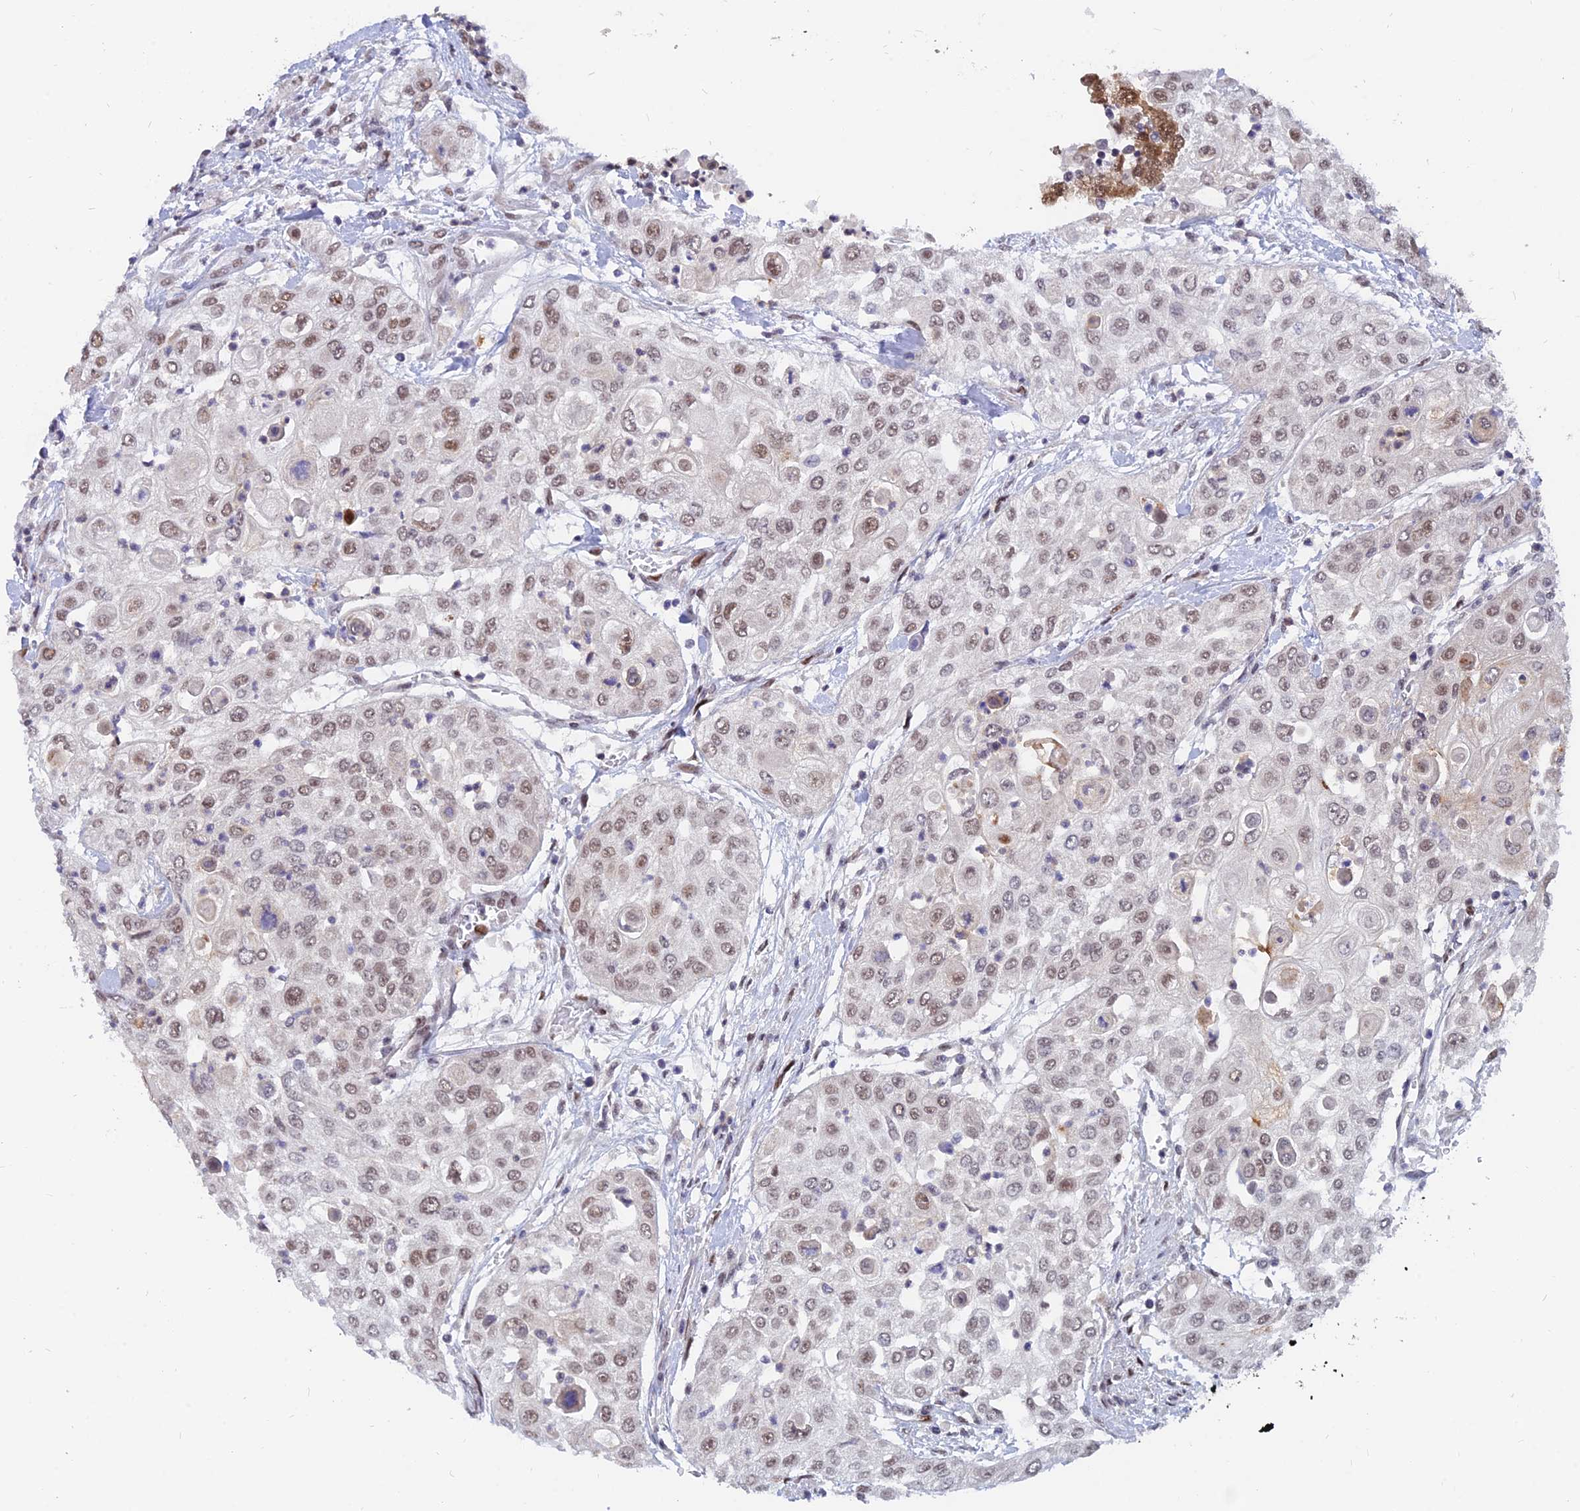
{"staining": {"intensity": "weak", "quantity": "25%-75%", "location": "nuclear"}, "tissue": "urothelial cancer", "cell_type": "Tumor cells", "image_type": "cancer", "snomed": [{"axis": "morphology", "description": "Urothelial carcinoma, High grade"}, {"axis": "topography", "description": "Urinary bladder"}], "caption": "Immunohistochemistry (IHC) image of neoplastic tissue: human urothelial cancer stained using IHC reveals low levels of weak protein expression localized specifically in the nuclear of tumor cells, appearing as a nuclear brown color.", "gene": "DPY30", "patient": {"sex": "female", "age": 79}}